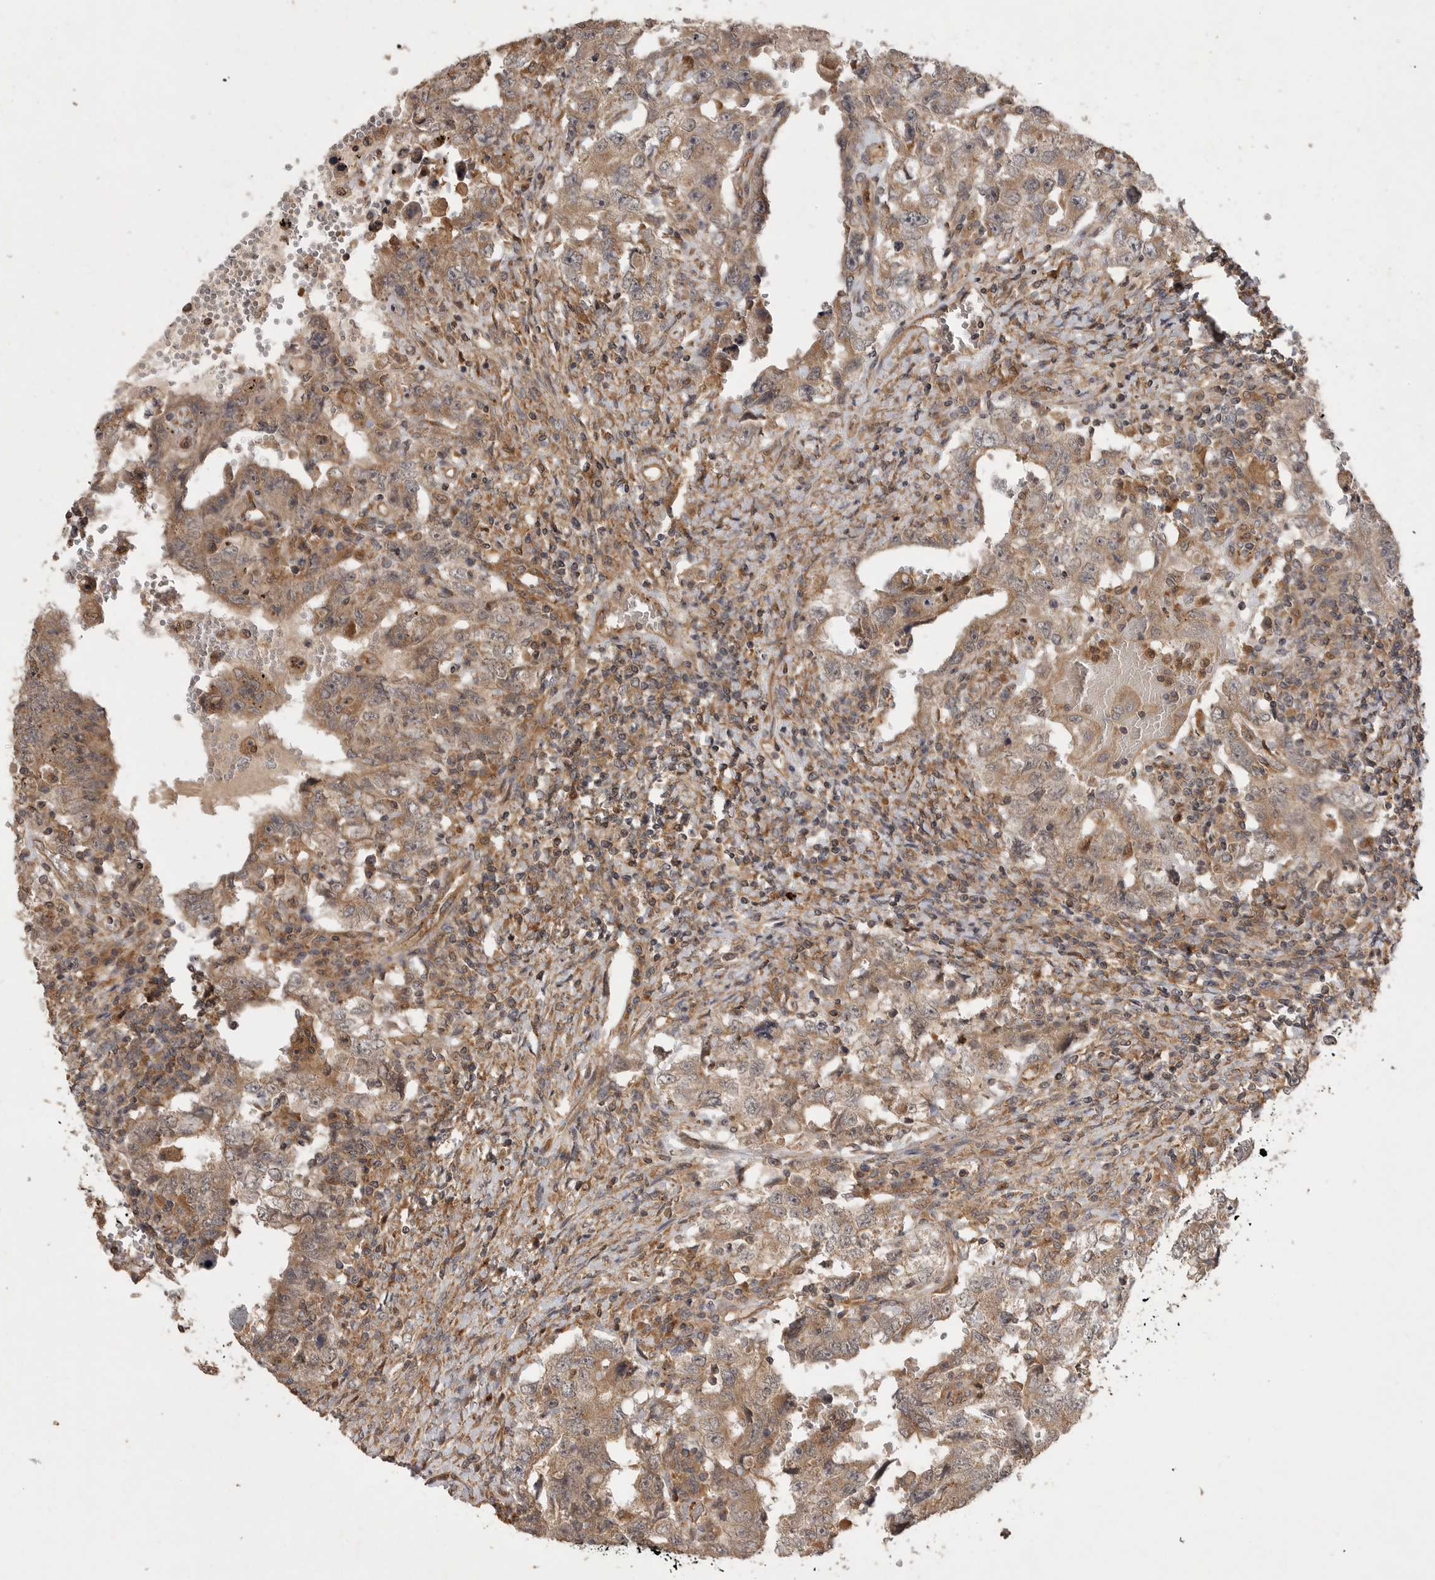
{"staining": {"intensity": "moderate", "quantity": ">75%", "location": "cytoplasmic/membranous"}, "tissue": "testis cancer", "cell_type": "Tumor cells", "image_type": "cancer", "snomed": [{"axis": "morphology", "description": "Carcinoma, Embryonal, NOS"}, {"axis": "topography", "description": "Testis"}], "caption": "High-magnification brightfield microscopy of embryonal carcinoma (testis) stained with DAB (3,3'-diaminobenzidine) (brown) and counterstained with hematoxylin (blue). tumor cells exhibit moderate cytoplasmic/membranous positivity is identified in approximately>75% of cells.", "gene": "ZNF232", "patient": {"sex": "male", "age": 26}}